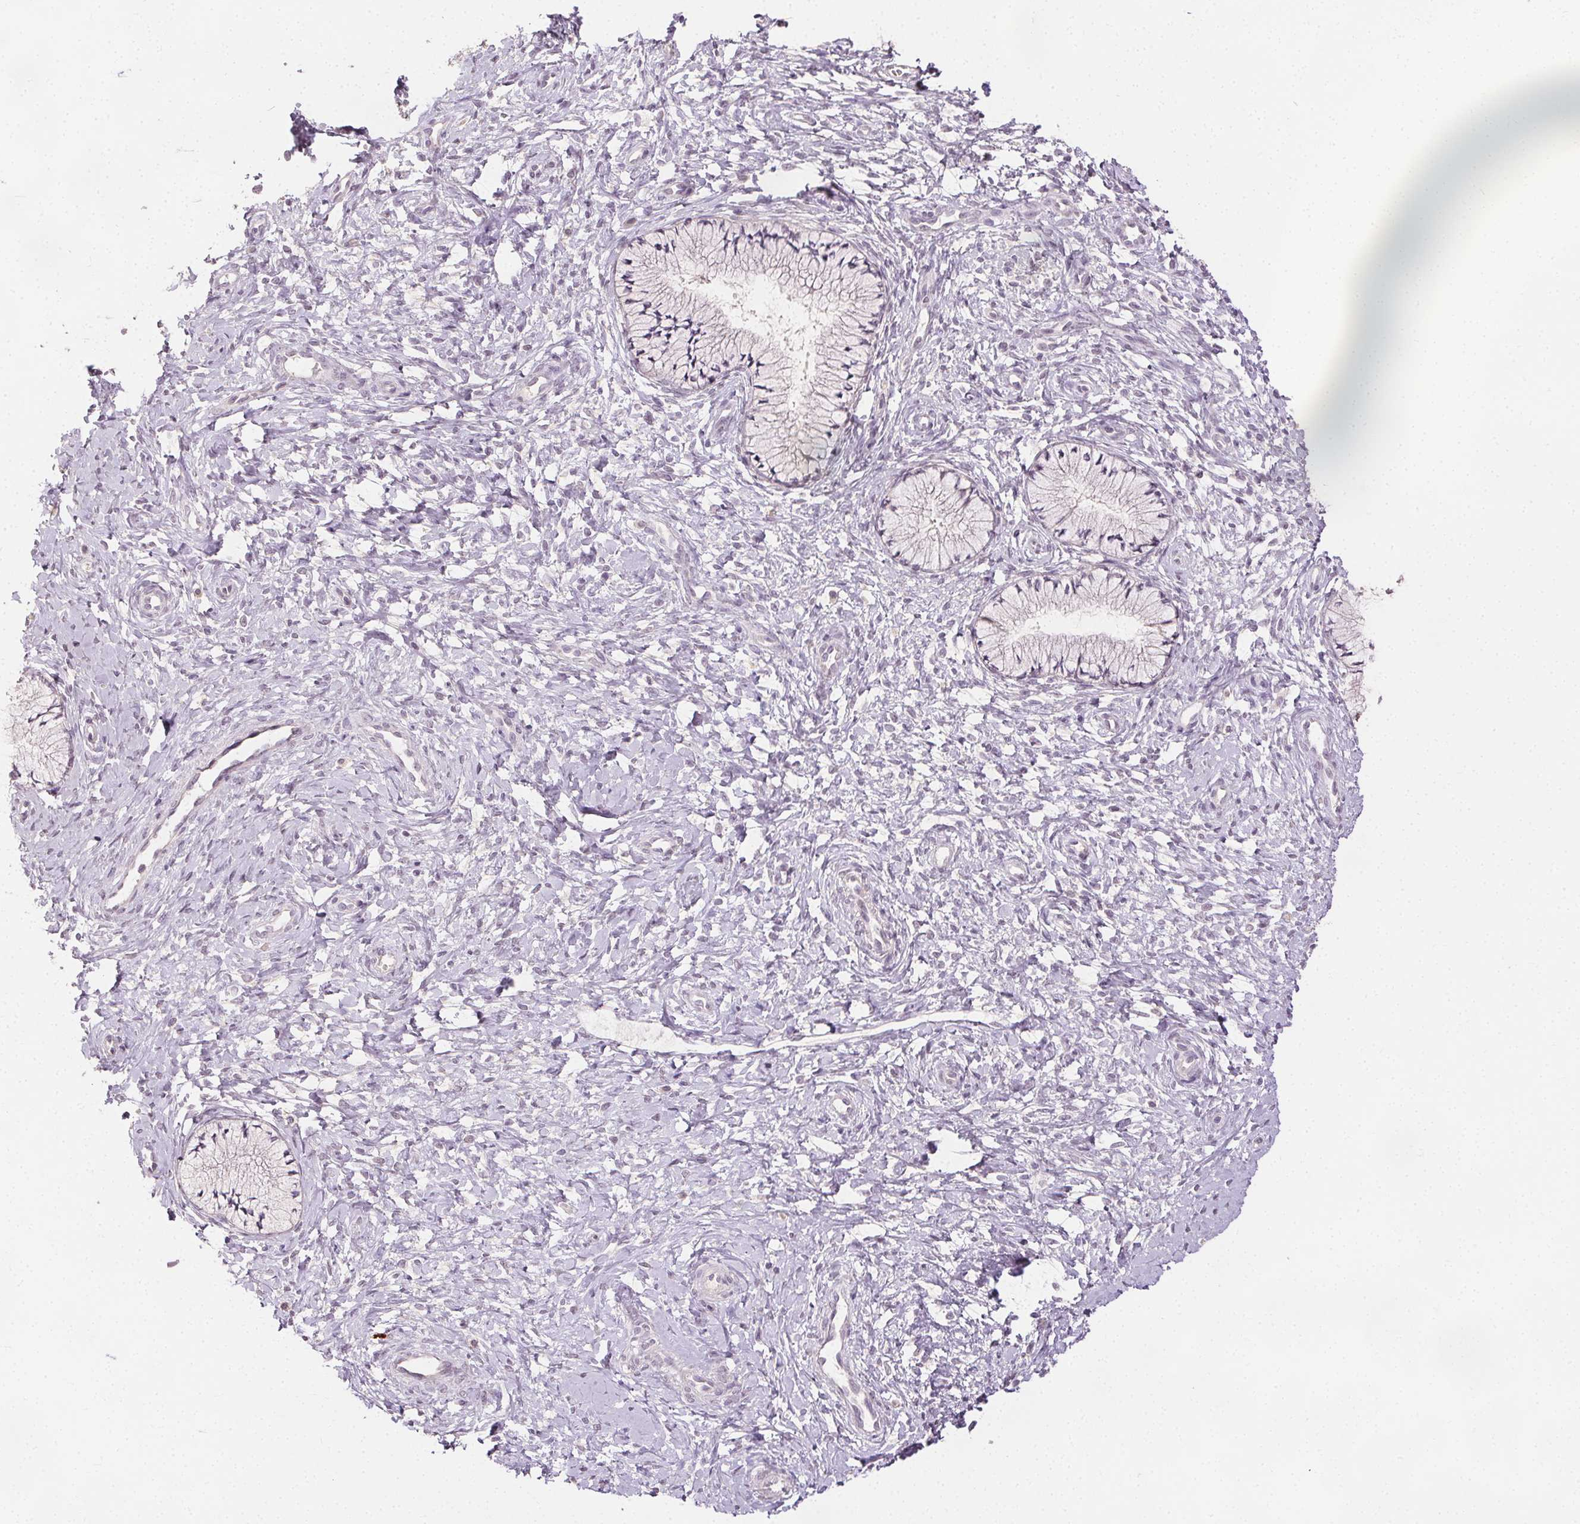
{"staining": {"intensity": "negative", "quantity": "none", "location": "none"}, "tissue": "cervix", "cell_type": "Glandular cells", "image_type": "normal", "snomed": [{"axis": "morphology", "description": "Normal tissue, NOS"}, {"axis": "topography", "description": "Cervix"}], "caption": "Normal cervix was stained to show a protein in brown. There is no significant expression in glandular cells.", "gene": "ANLN", "patient": {"sex": "female", "age": 37}}